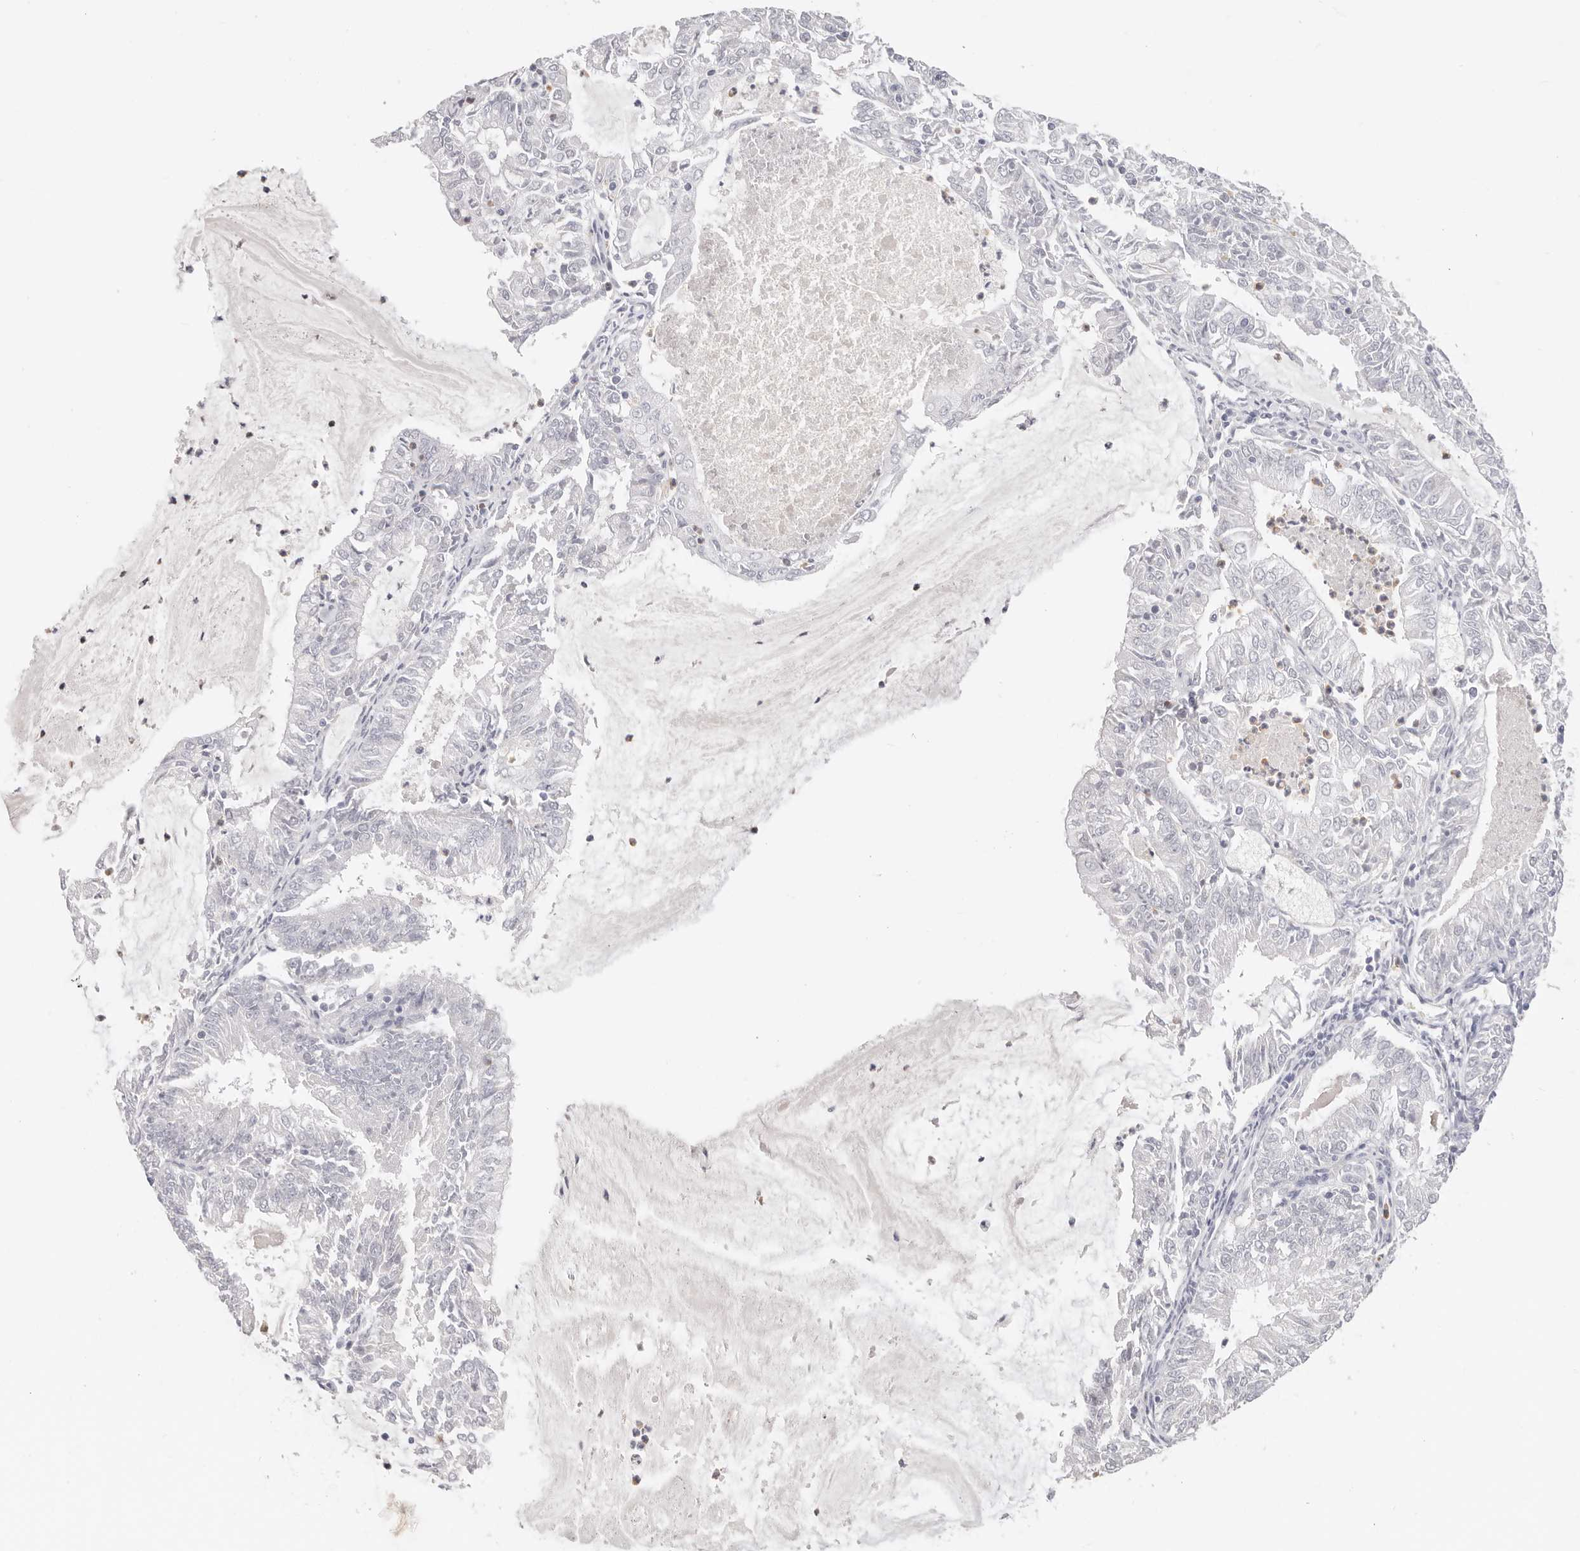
{"staining": {"intensity": "negative", "quantity": "none", "location": "none"}, "tissue": "endometrial cancer", "cell_type": "Tumor cells", "image_type": "cancer", "snomed": [{"axis": "morphology", "description": "Adenocarcinoma, NOS"}, {"axis": "topography", "description": "Endometrium"}], "caption": "Histopathology image shows no protein staining in tumor cells of endometrial adenocarcinoma tissue.", "gene": "ASCL1", "patient": {"sex": "female", "age": 57}}